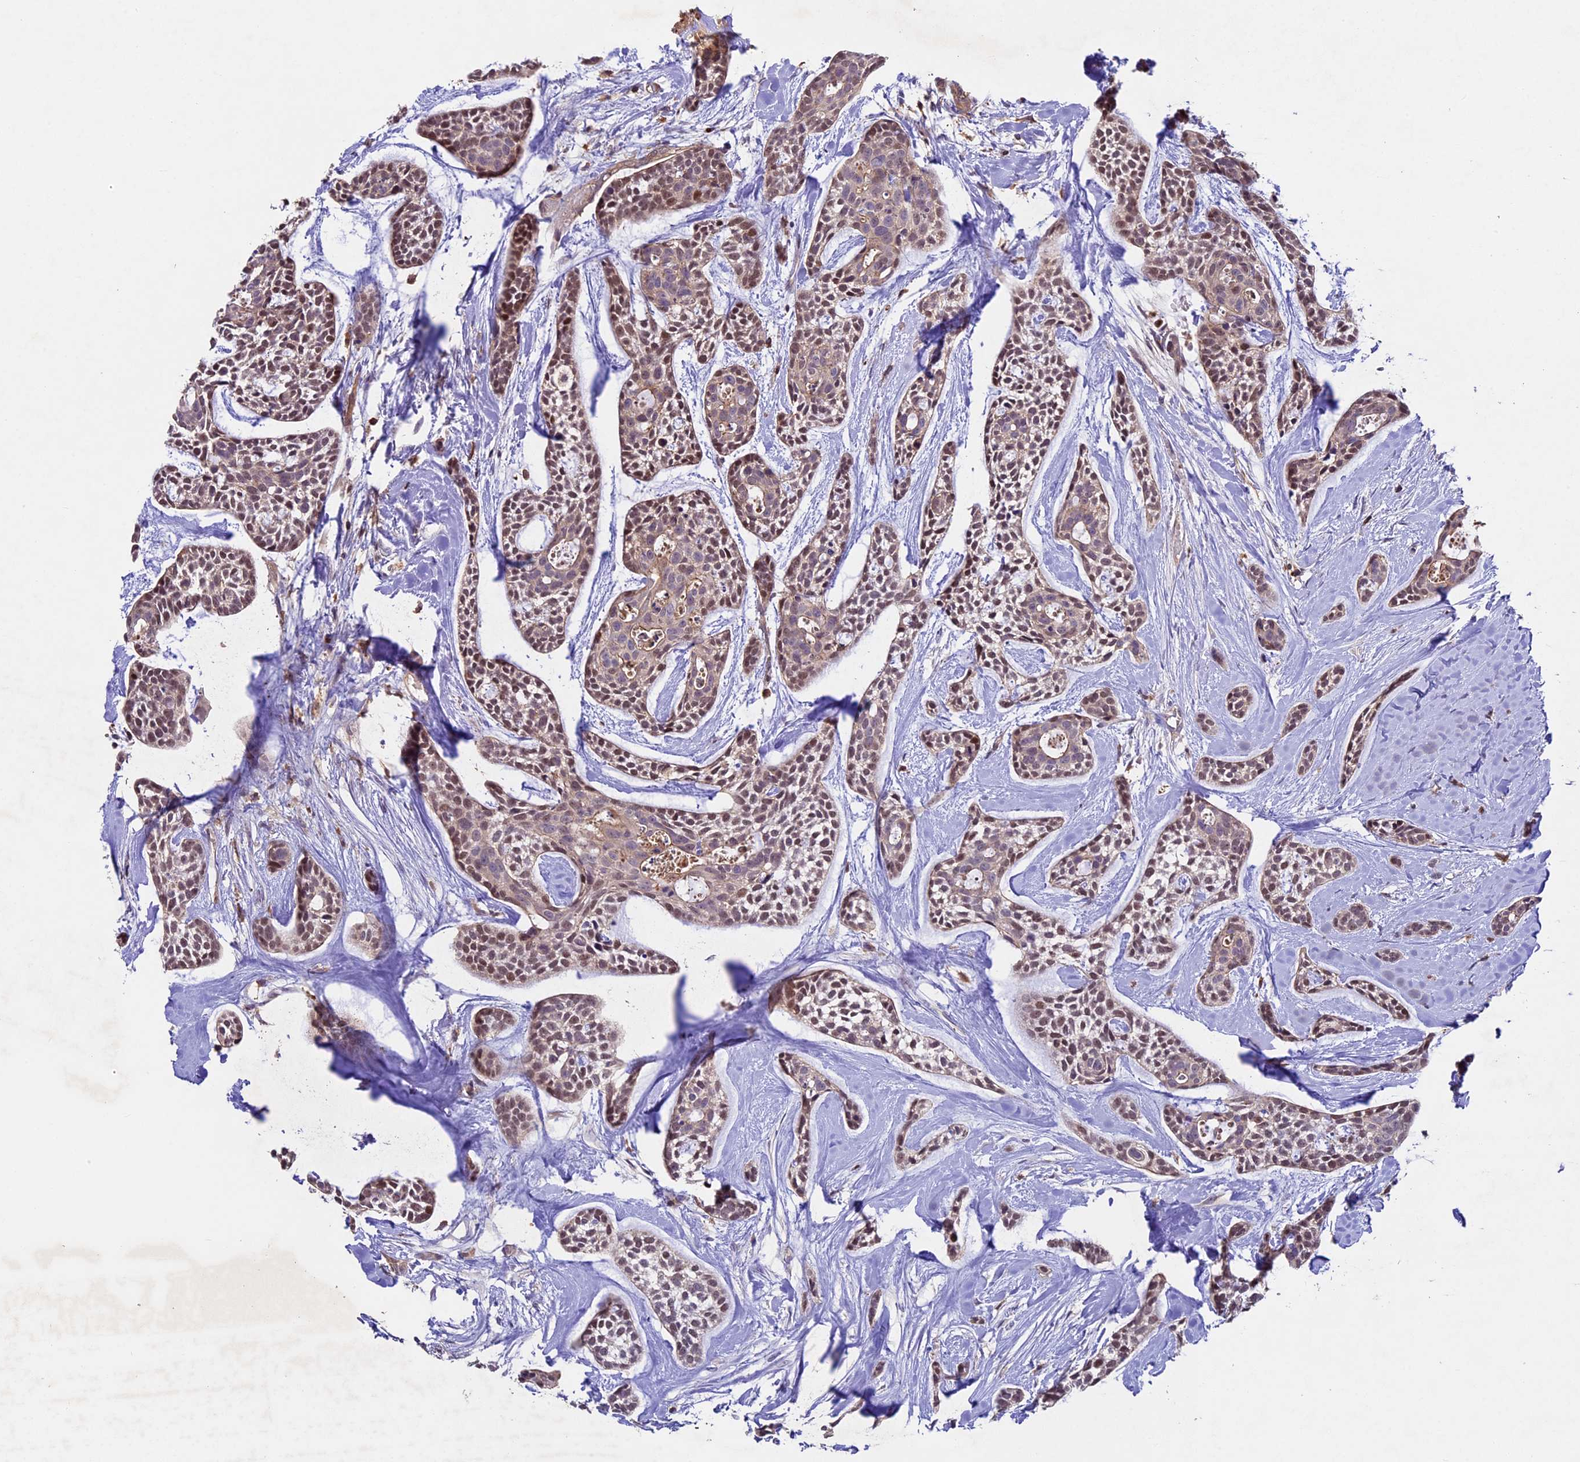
{"staining": {"intensity": "moderate", "quantity": "25%-75%", "location": "nuclear"}, "tissue": "head and neck cancer", "cell_type": "Tumor cells", "image_type": "cancer", "snomed": [{"axis": "morphology", "description": "Adenocarcinoma, NOS"}, {"axis": "topography", "description": "Subcutis"}, {"axis": "topography", "description": "Head-Neck"}], "caption": "IHC photomicrograph of neoplastic tissue: human head and neck adenocarcinoma stained using immunohistochemistry (IHC) displays medium levels of moderate protein expression localized specifically in the nuclear of tumor cells, appearing as a nuclear brown color.", "gene": "TBC1D1", "patient": {"sex": "female", "age": 73}}